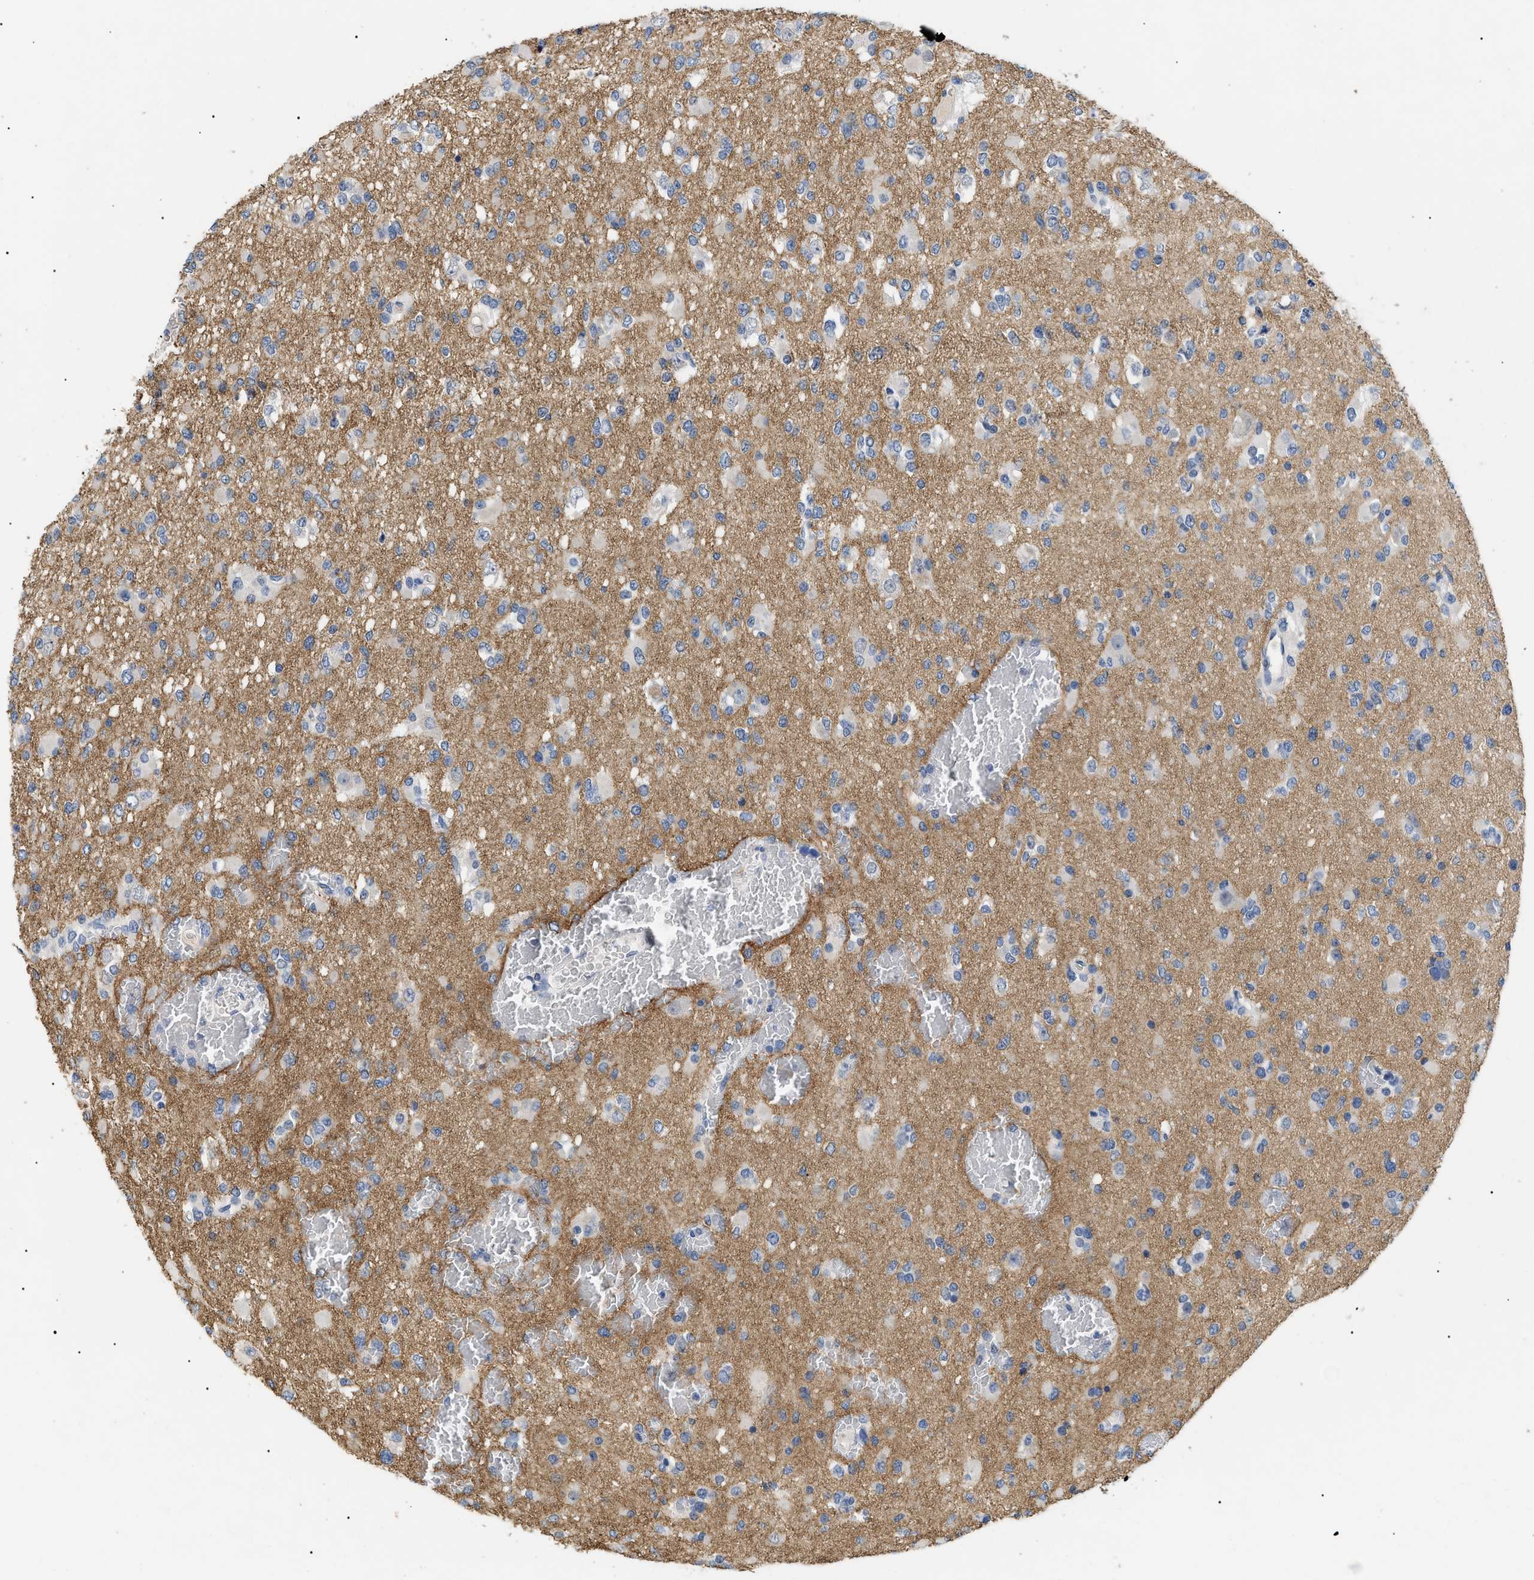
{"staining": {"intensity": "negative", "quantity": "none", "location": "none"}, "tissue": "glioma", "cell_type": "Tumor cells", "image_type": "cancer", "snomed": [{"axis": "morphology", "description": "Glioma, malignant, Low grade"}, {"axis": "topography", "description": "Brain"}], "caption": "This is an IHC photomicrograph of human glioma. There is no expression in tumor cells.", "gene": "PRRT2", "patient": {"sex": "female", "age": 22}}